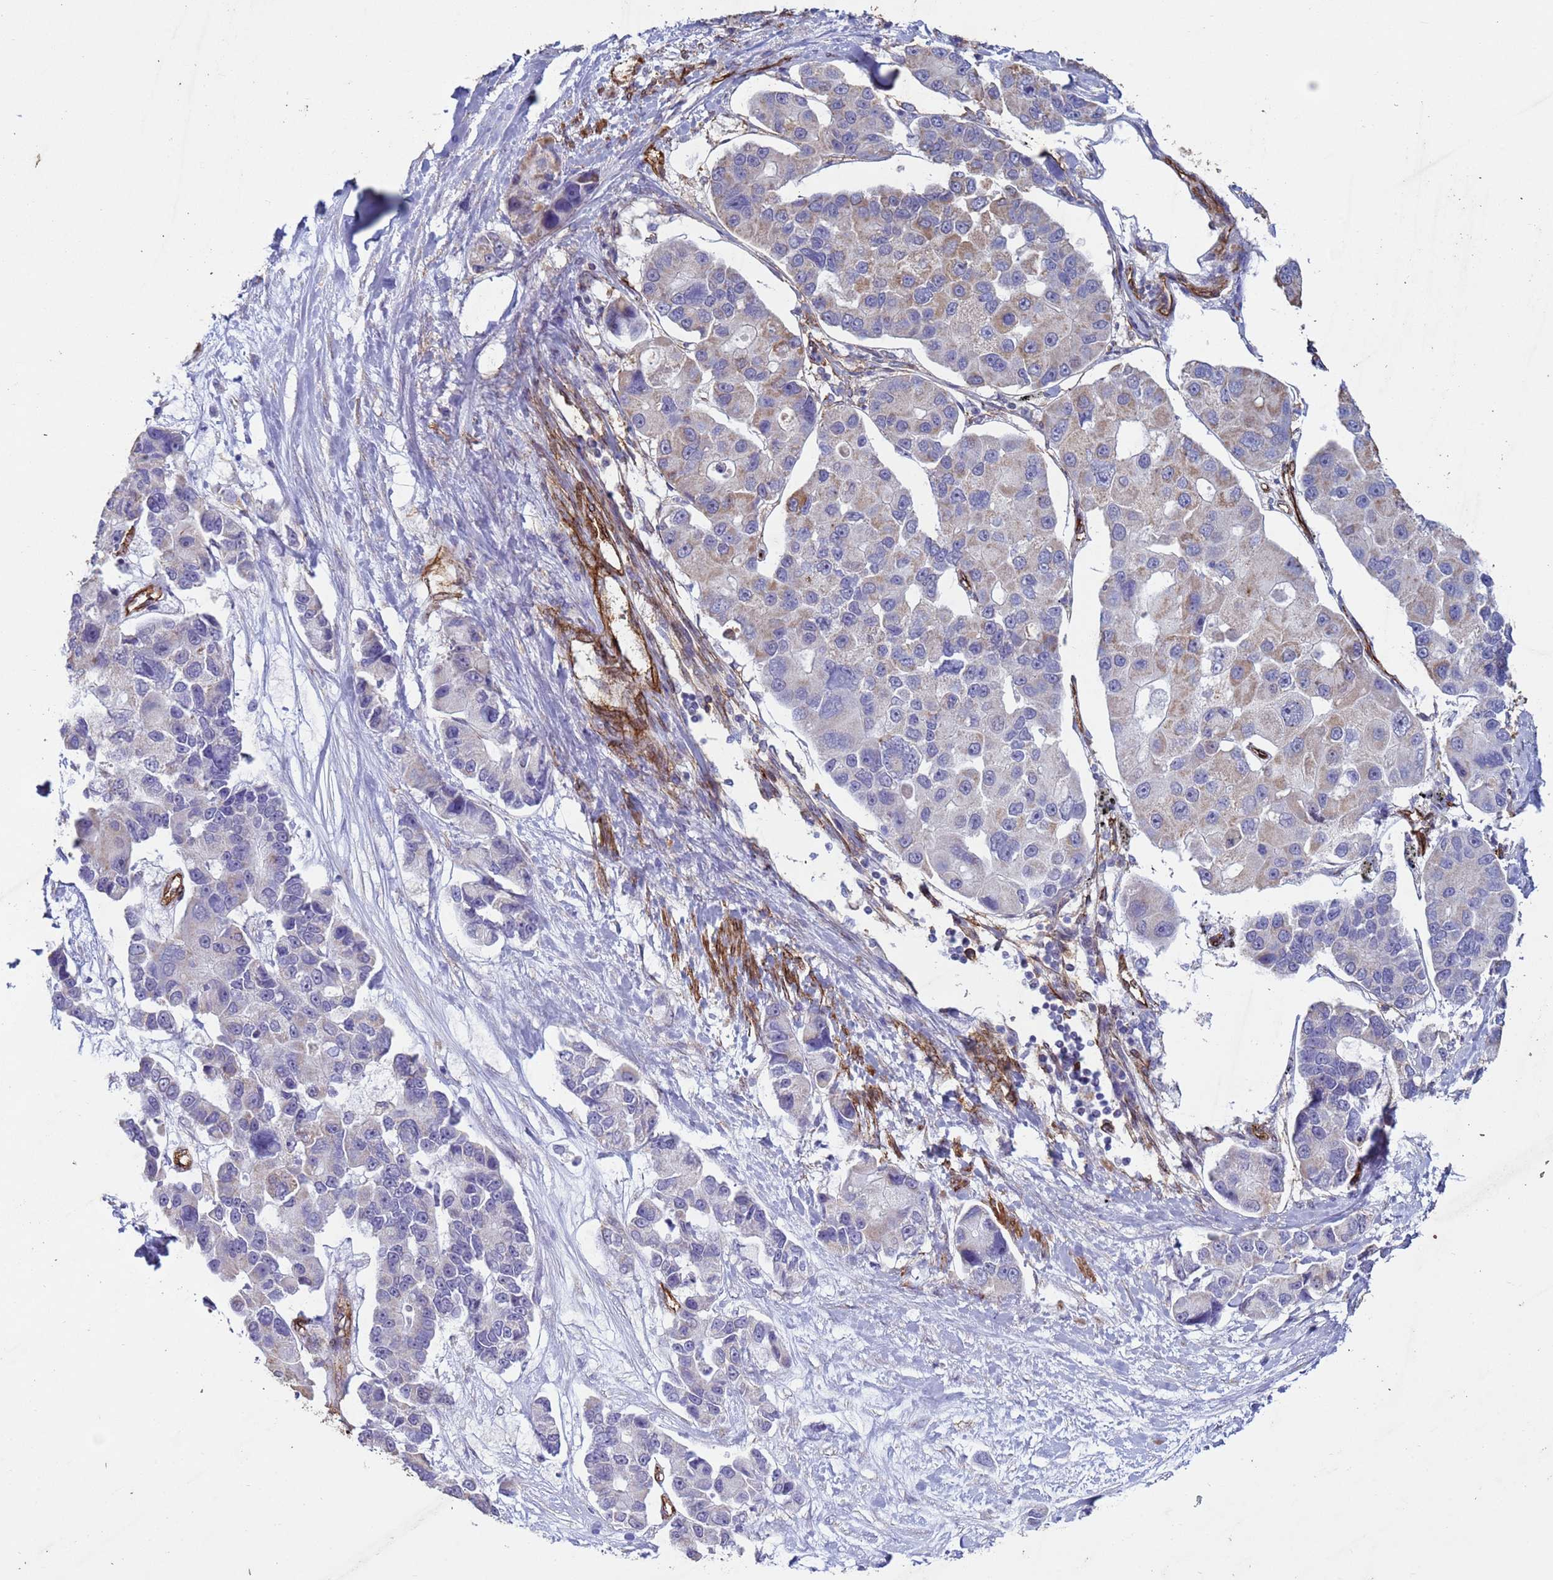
{"staining": {"intensity": "weak", "quantity": "25%-75%", "location": "cytoplasmic/membranous"}, "tissue": "lung cancer", "cell_type": "Tumor cells", "image_type": "cancer", "snomed": [{"axis": "morphology", "description": "Adenocarcinoma, NOS"}, {"axis": "topography", "description": "Lung"}], "caption": "Immunohistochemistry (IHC) micrograph of lung cancer stained for a protein (brown), which displays low levels of weak cytoplasmic/membranous staining in approximately 25%-75% of tumor cells.", "gene": "GASK1A", "patient": {"sex": "female", "age": 54}}